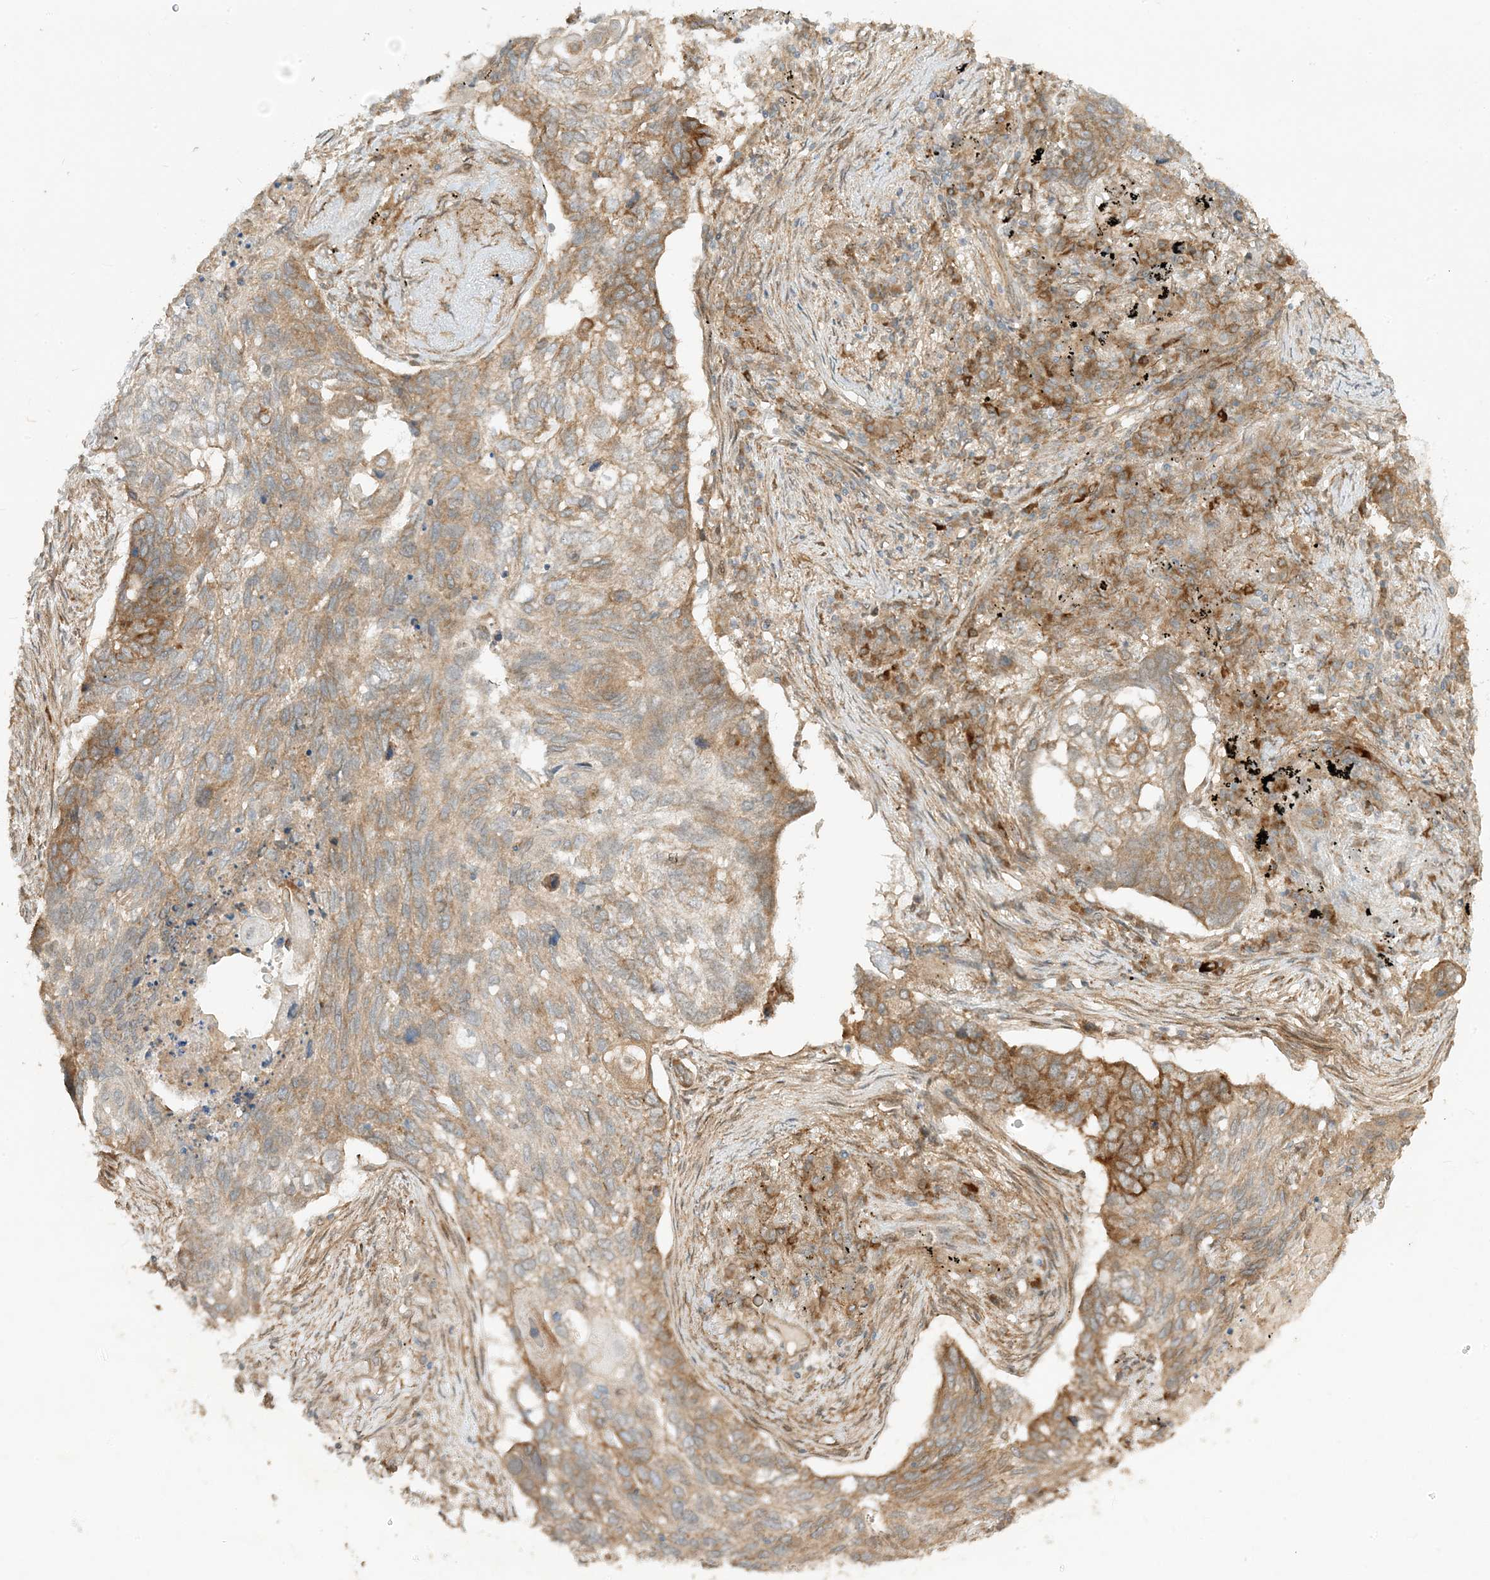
{"staining": {"intensity": "moderate", "quantity": ">75%", "location": "cytoplasmic/membranous"}, "tissue": "lung cancer", "cell_type": "Tumor cells", "image_type": "cancer", "snomed": [{"axis": "morphology", "description": "Squamous cell carcinoma, NOS"}, {"axis": "topography", "description": "Lung"}], "caption": "Protein staining reveals moderate cytoplasmic/membranous positivity in approximately >75% of tumor cells in squamous cell carcinoma (lung).", "gene": "SCARF2", "patient": {"sex": "female", "age": 63}}